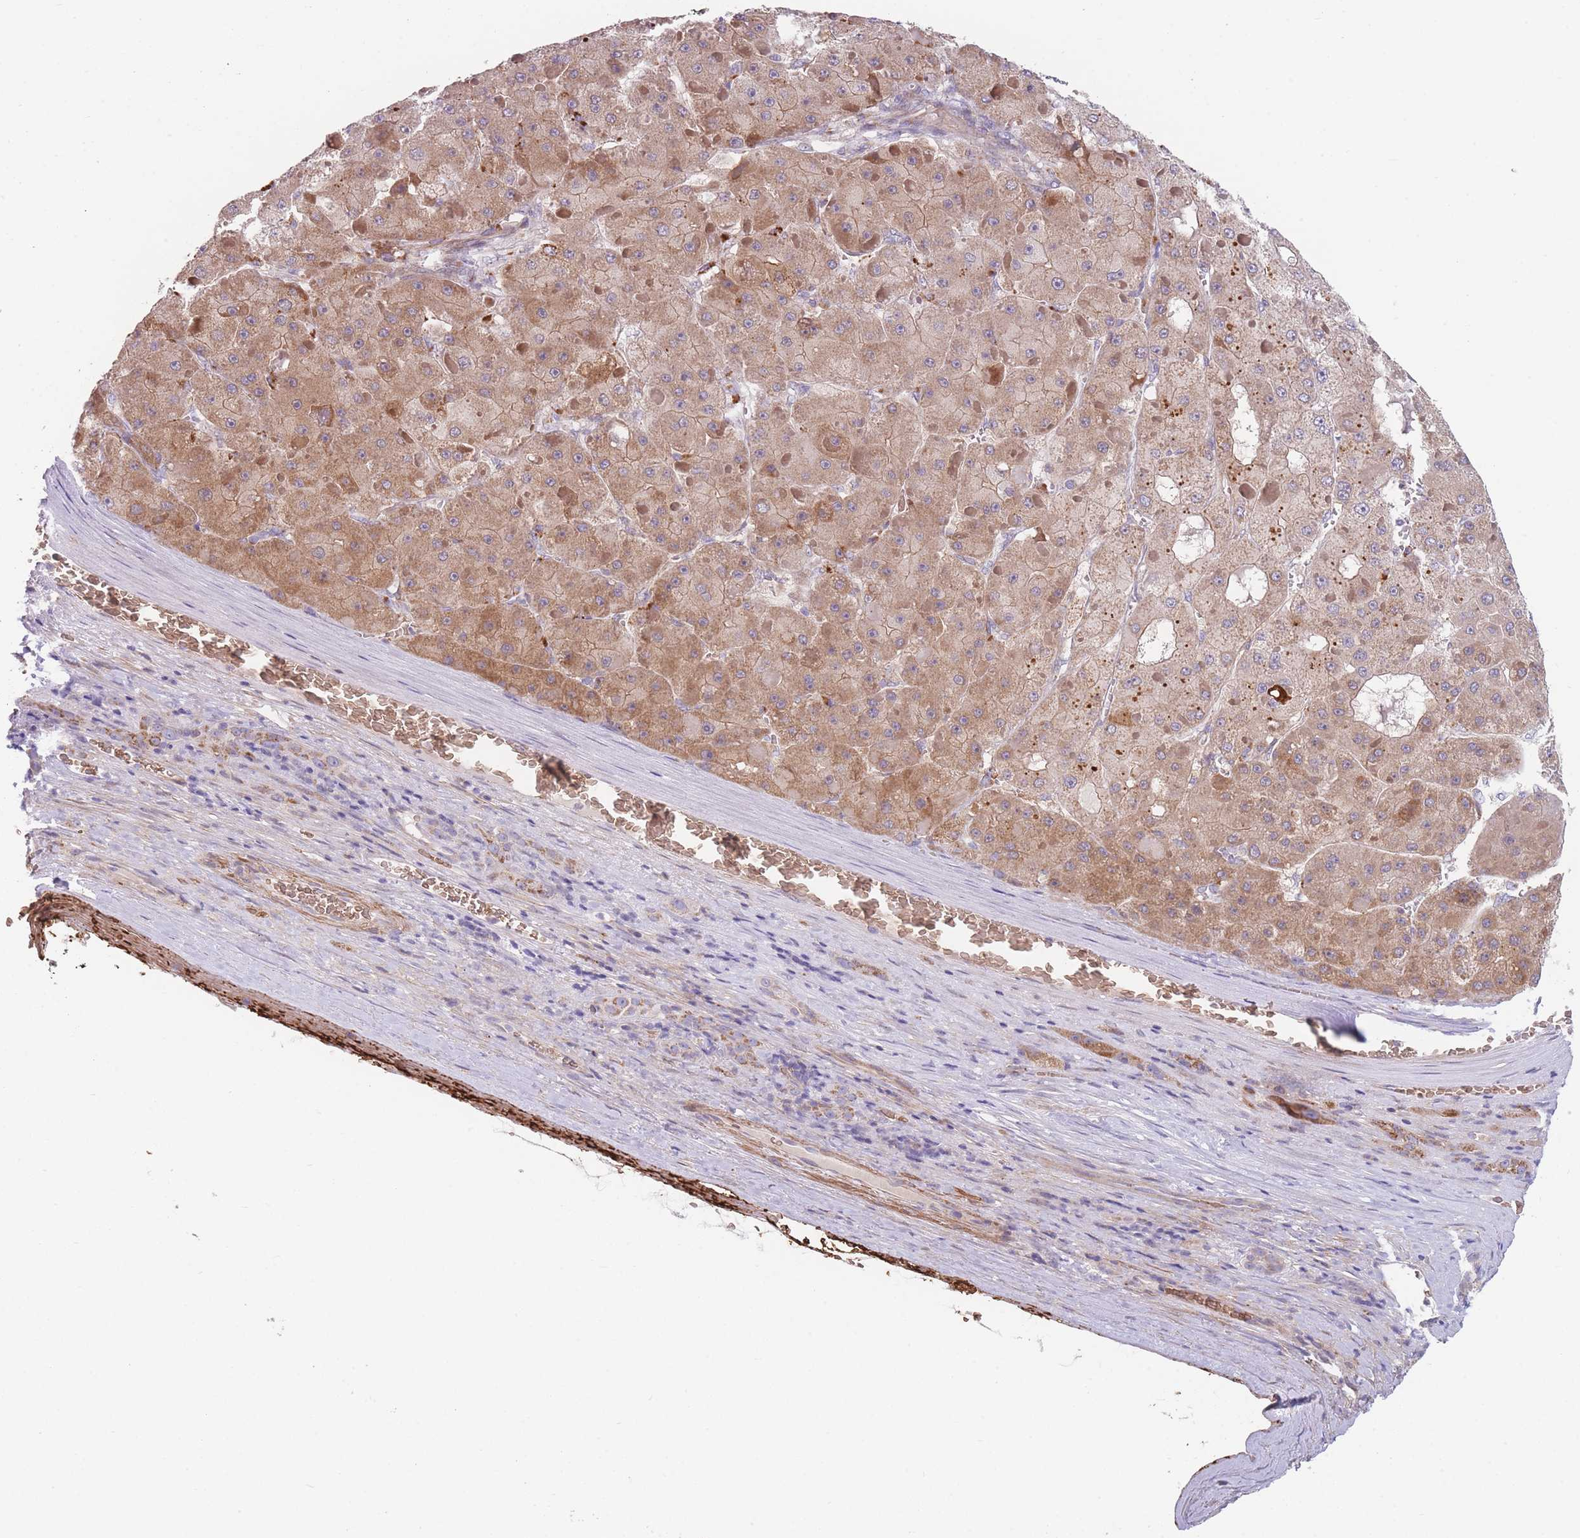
{"staining": {"intensity": "moderate", "quantity": "25%-75%", "location": "cytoplasmic/membranous"}, "tissue": "liver cancer", "cell_type": "Tumor cells", "image_type": "cancer", "snomed": [{"axis": "morphology", "description": "Carcinoma, Hepatocellular, NOS"}, {"axis": "topography", "description": "Liver"}], "caption": "Liver cancer (hepatocellular carcinoma) stained for a protein shows moderate cytoplasmic/membranous positivity in tumor cells. The staining was performed using DAB (3,3'-diaminobenzidine) to visualize the protein expression in brown, while the nuclei were stained in blue with hematoxylin (Magnification: 20x).", "gene": "SMPD4", "patient": {"sex": "female", "age": 73}}